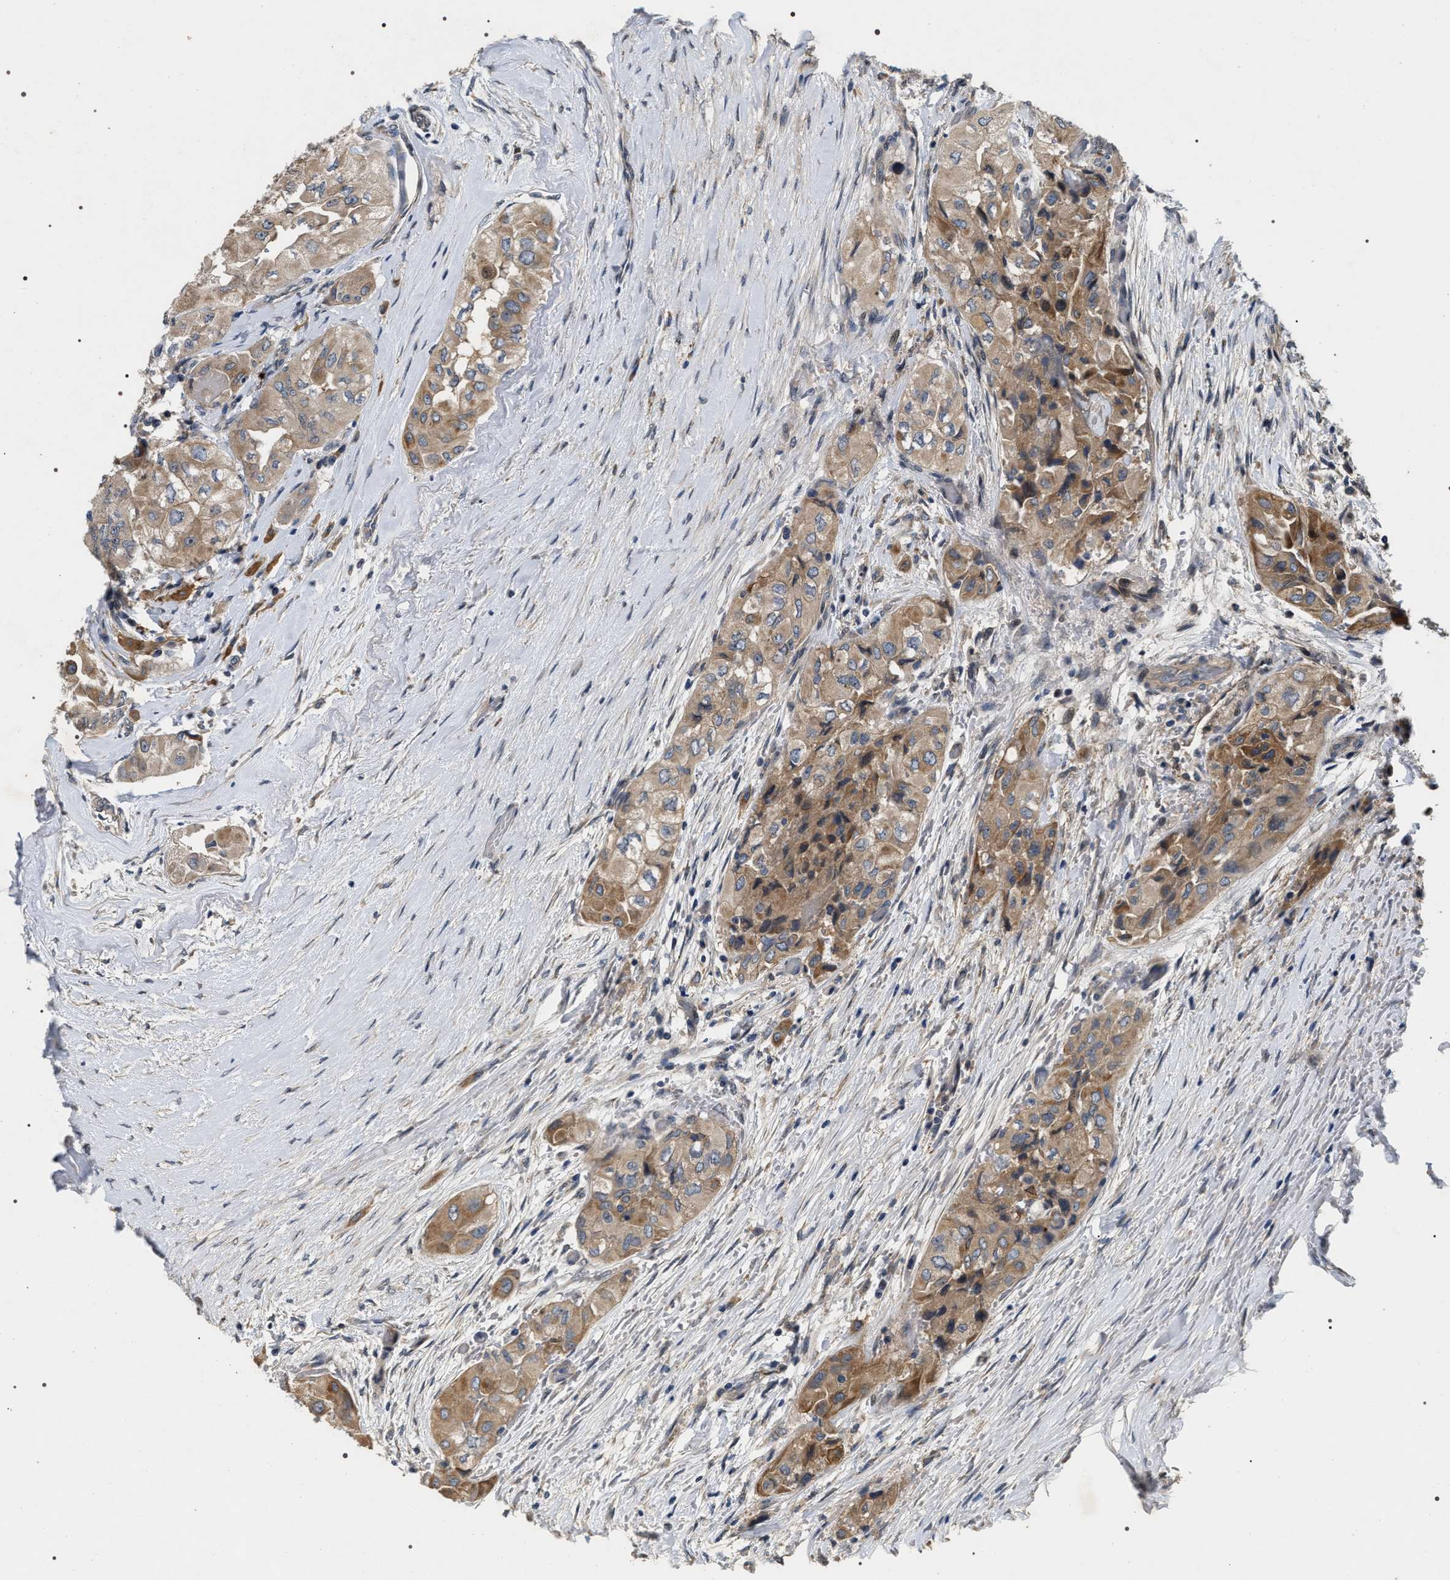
{"staining": {"intensity": "moderate", "quantity": "<25%", "location": "cytoplasmic/membranous"}, "tissue": "thyroid cancer", "cell_type": "Tumor cells", "image_type": "cancer", "snomed": [{"axis": "morphology", "description": "Papillary adenocarcinoma, NOS"}, {"axis": "topography", "description": "Thyroid gland"}], "caption": "Tumor cells exhibit moderate cytoplasmic/membranous expression in approximately <25% of cells in thyroid cancer (papillary adenocarcinoma).", "gene": "IFT81", "patient": {"sex": "male", "age": 87}}